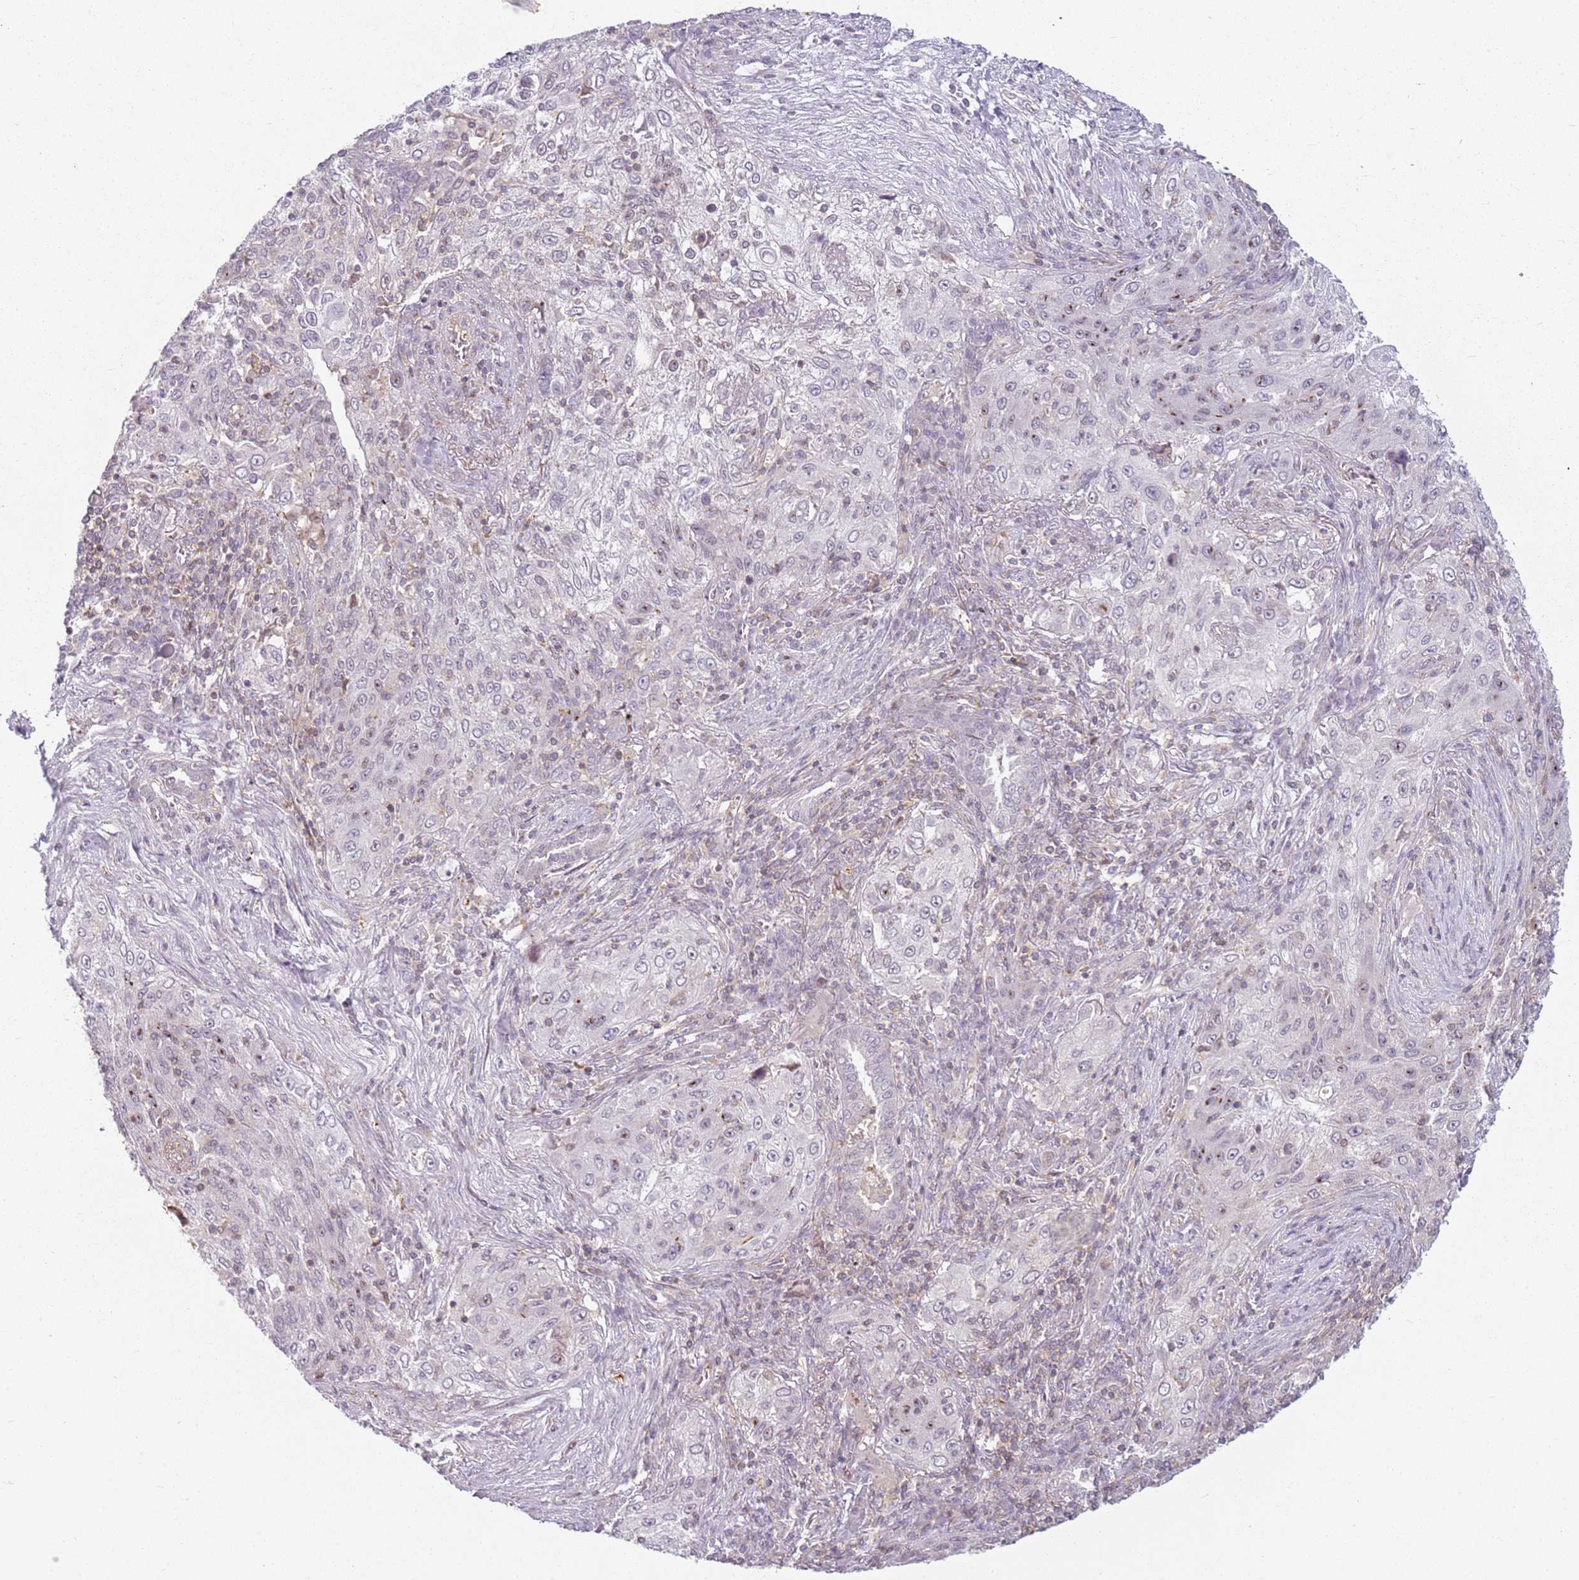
{"staining": {"intensity": "moderate", "quantity": "<25%", "location": "cytoplasmic/membranous"}, "tissue": "lung cancer", "cell_type": "Tumor cells", "image_type": "cancer", "snomed": [{"axis": "morphology", "description": "Squamous cell carcinoma, NOS"}, {"axis": "topography", "description": "Lung"}], "caption": "High-power microscopy captured an immunohistochemistry histopathology image of lung cancer, revealing moderate cytoplasmic/membranous positivity in approximately <25% of tumor cells.", "gene": "DEFB116", "patient": {"sex": "female", "age": 69}}